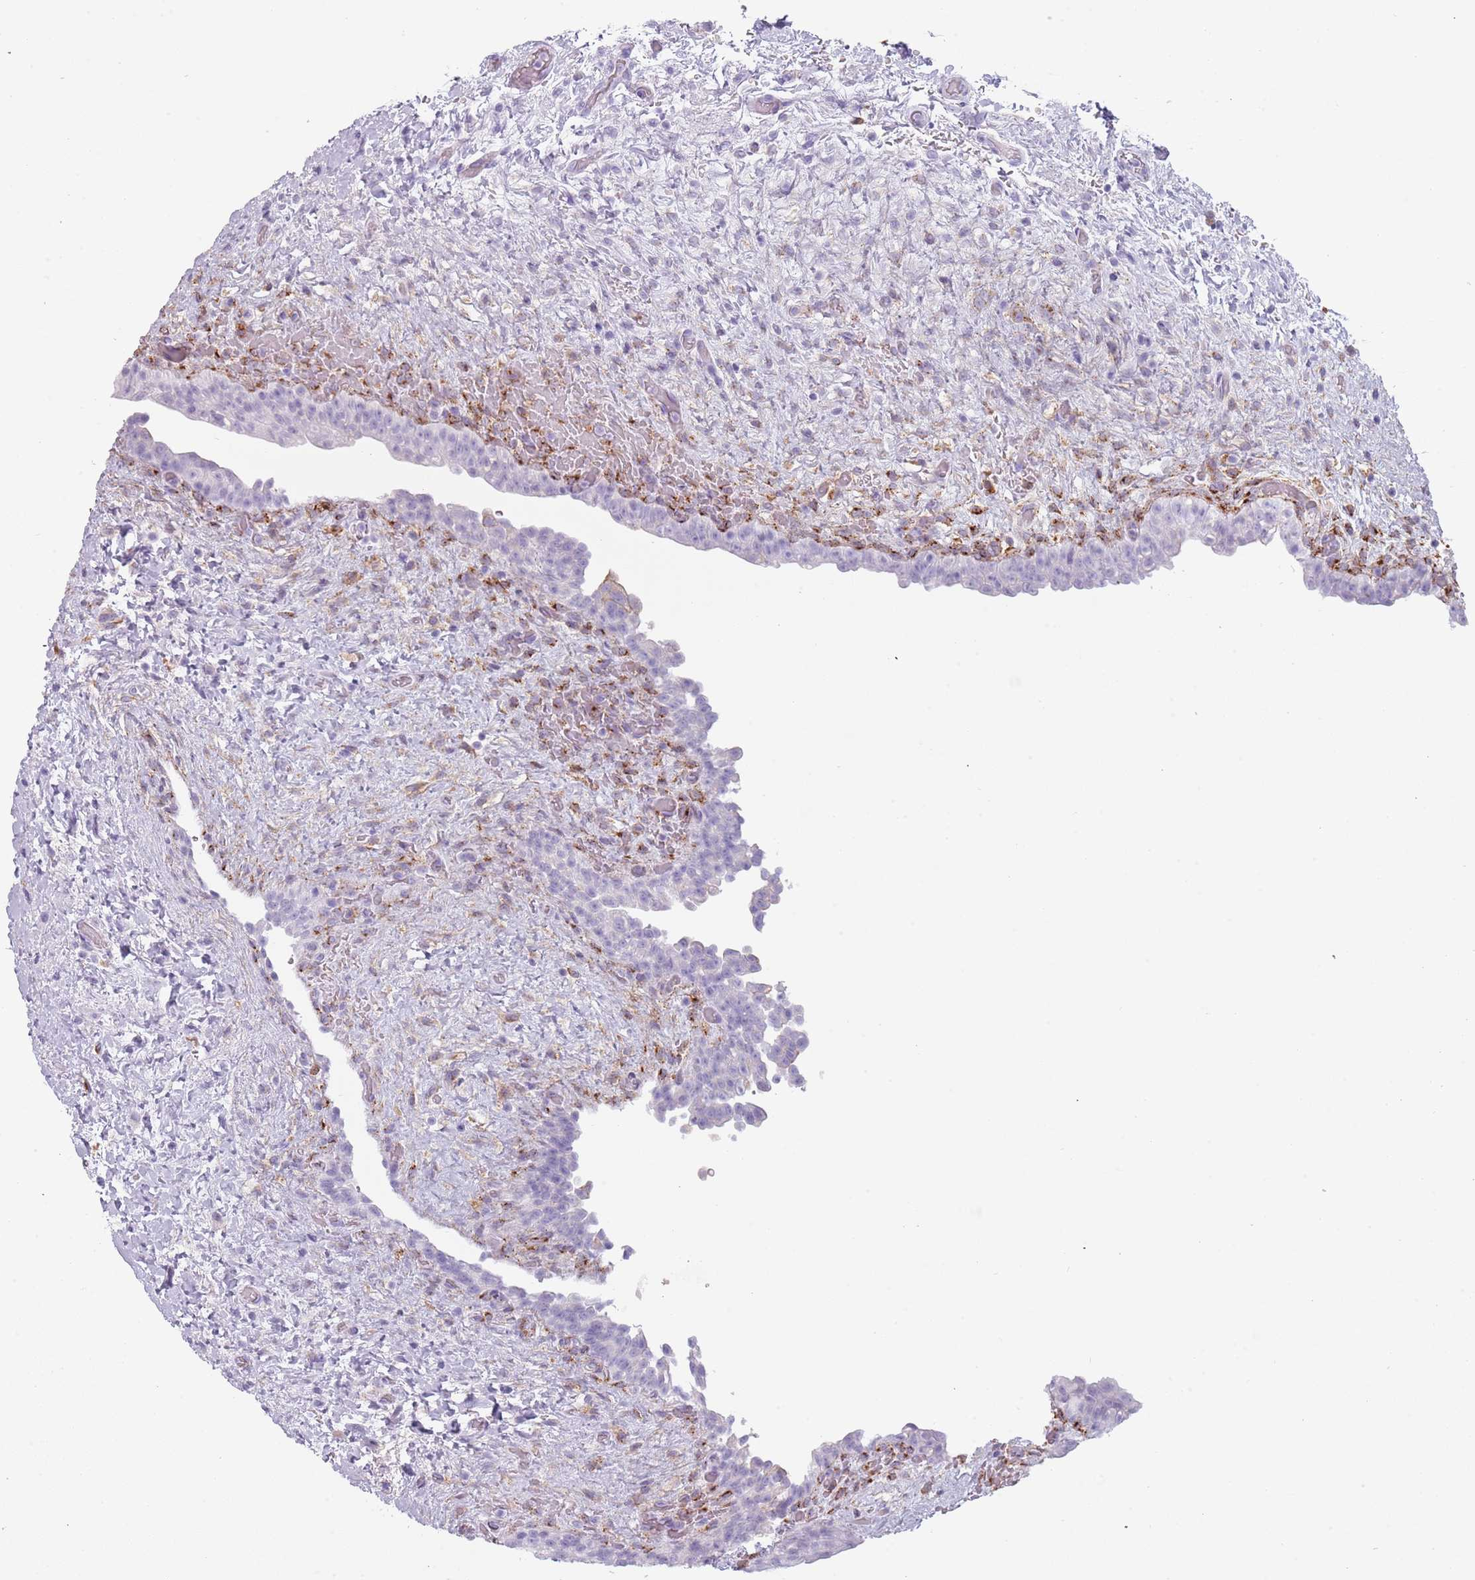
{"staining": {"intensity": "negative", "quantity": "none", "location": "none"}, "tissue": "urinary bladder", "cell_type": "Urothelial cells", "image_type": "normal", "snomed": [{"axis": "morphology", "description": "Normal tissue, NOS"}, {"axis": "topography", "description": "Urinary bladder"}], "caption": "A photomicrograph of urinary bladder stained for a protein shows no brown staining in urothelial cells.", "gene": "COLEC12", "patient": {"sex": "male", "age": 69}}